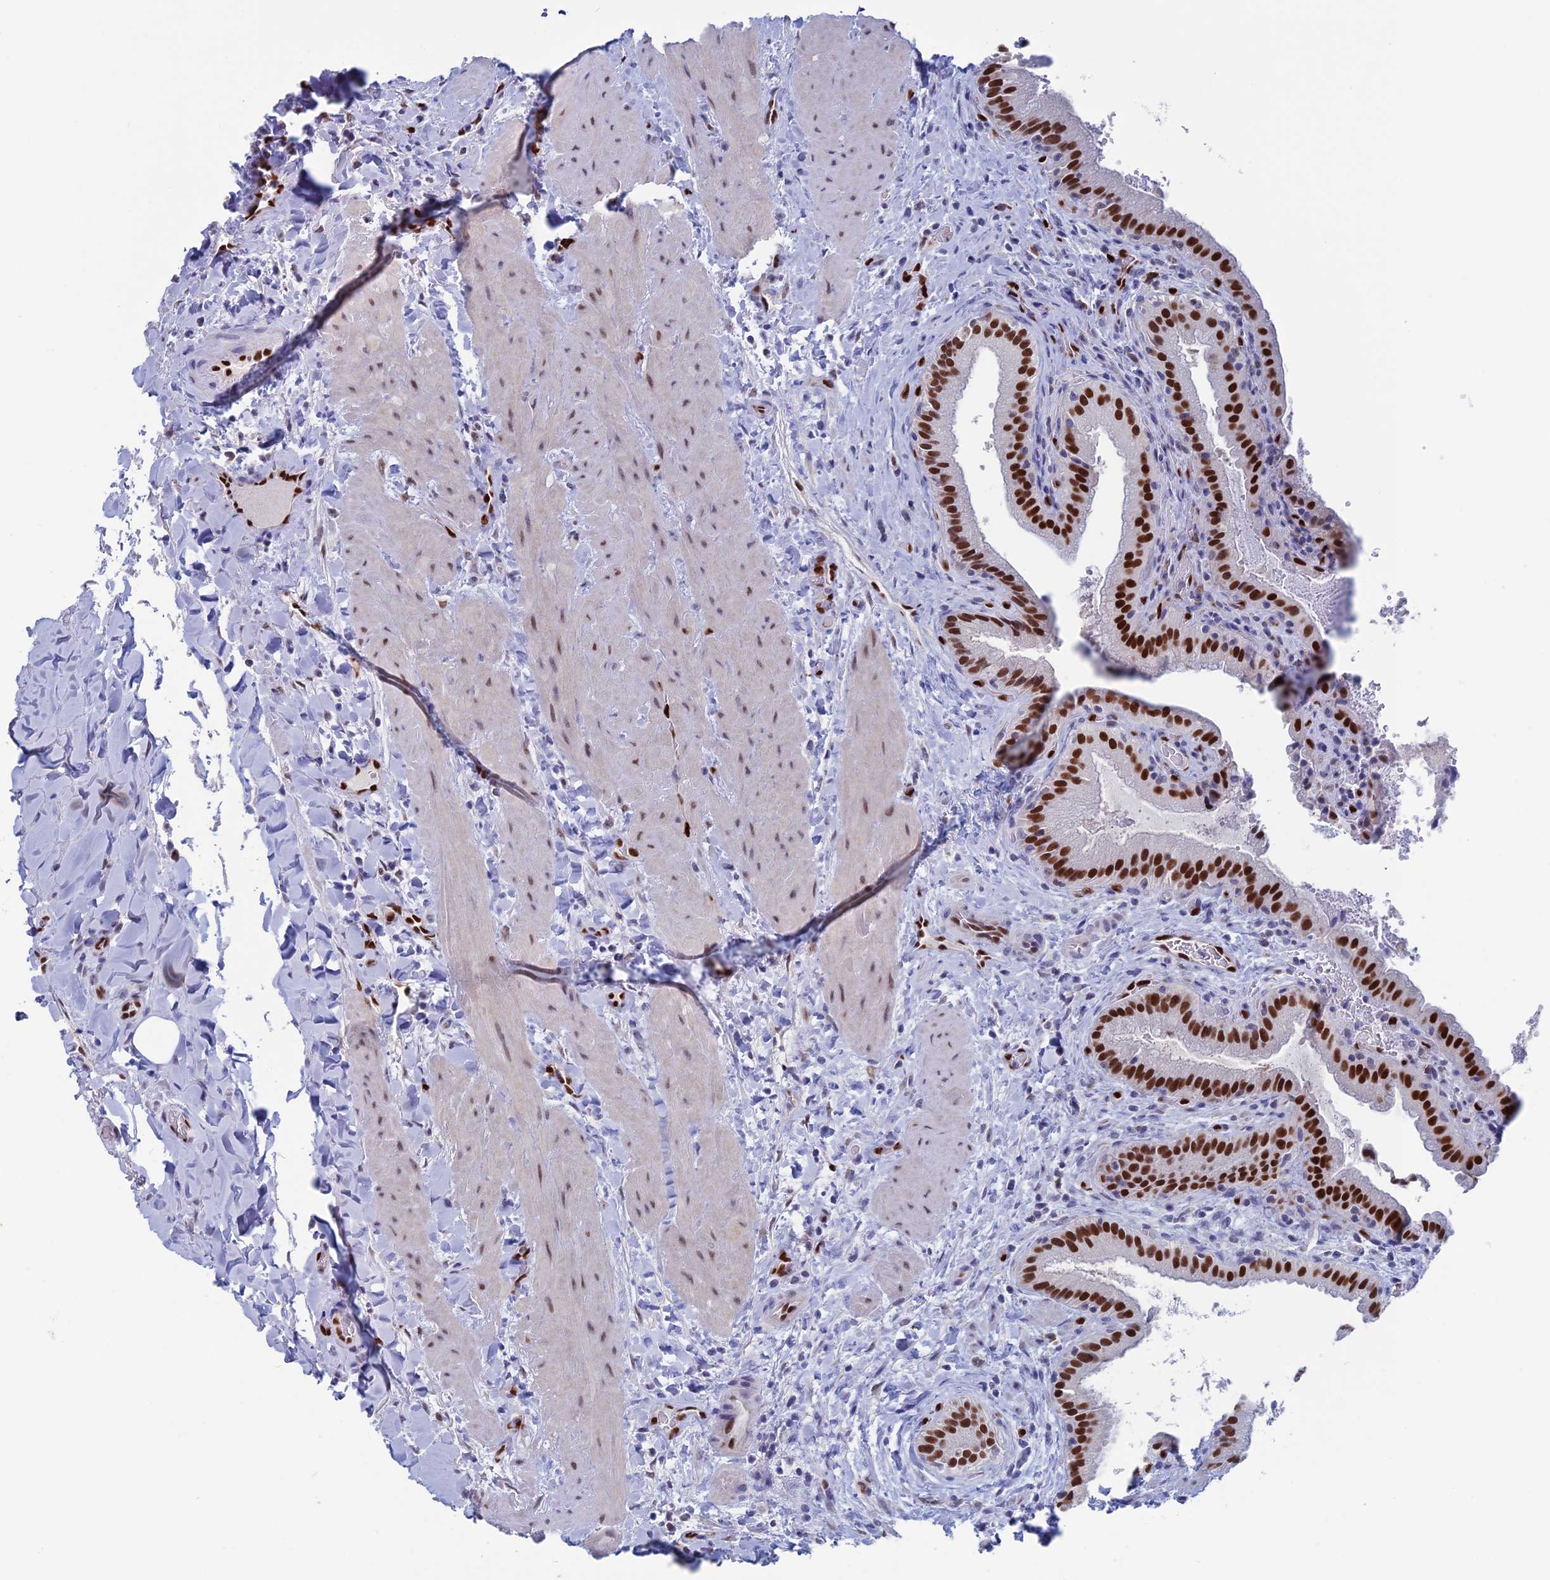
{"staining": {"intensity": "strong", "quantity": ">75%", "location": "nuclear"}, "tissue": "gallbladder", "cell_type": "Glandular cells", "image_type": "normal", "snomed": [{"axis": "morphology", "description": "Normal tissue, NOS"}, {"axis": "topography", "description": "Gallbladder"}], "caption": "A high-resolution micrograph shows IHC staining of unremarkable gallbladder, which displays strong nuclear staining in approximately >75% of glandular cells.", "gene": "NOL4L", "patient": {"sex": "male", "age": 24}}